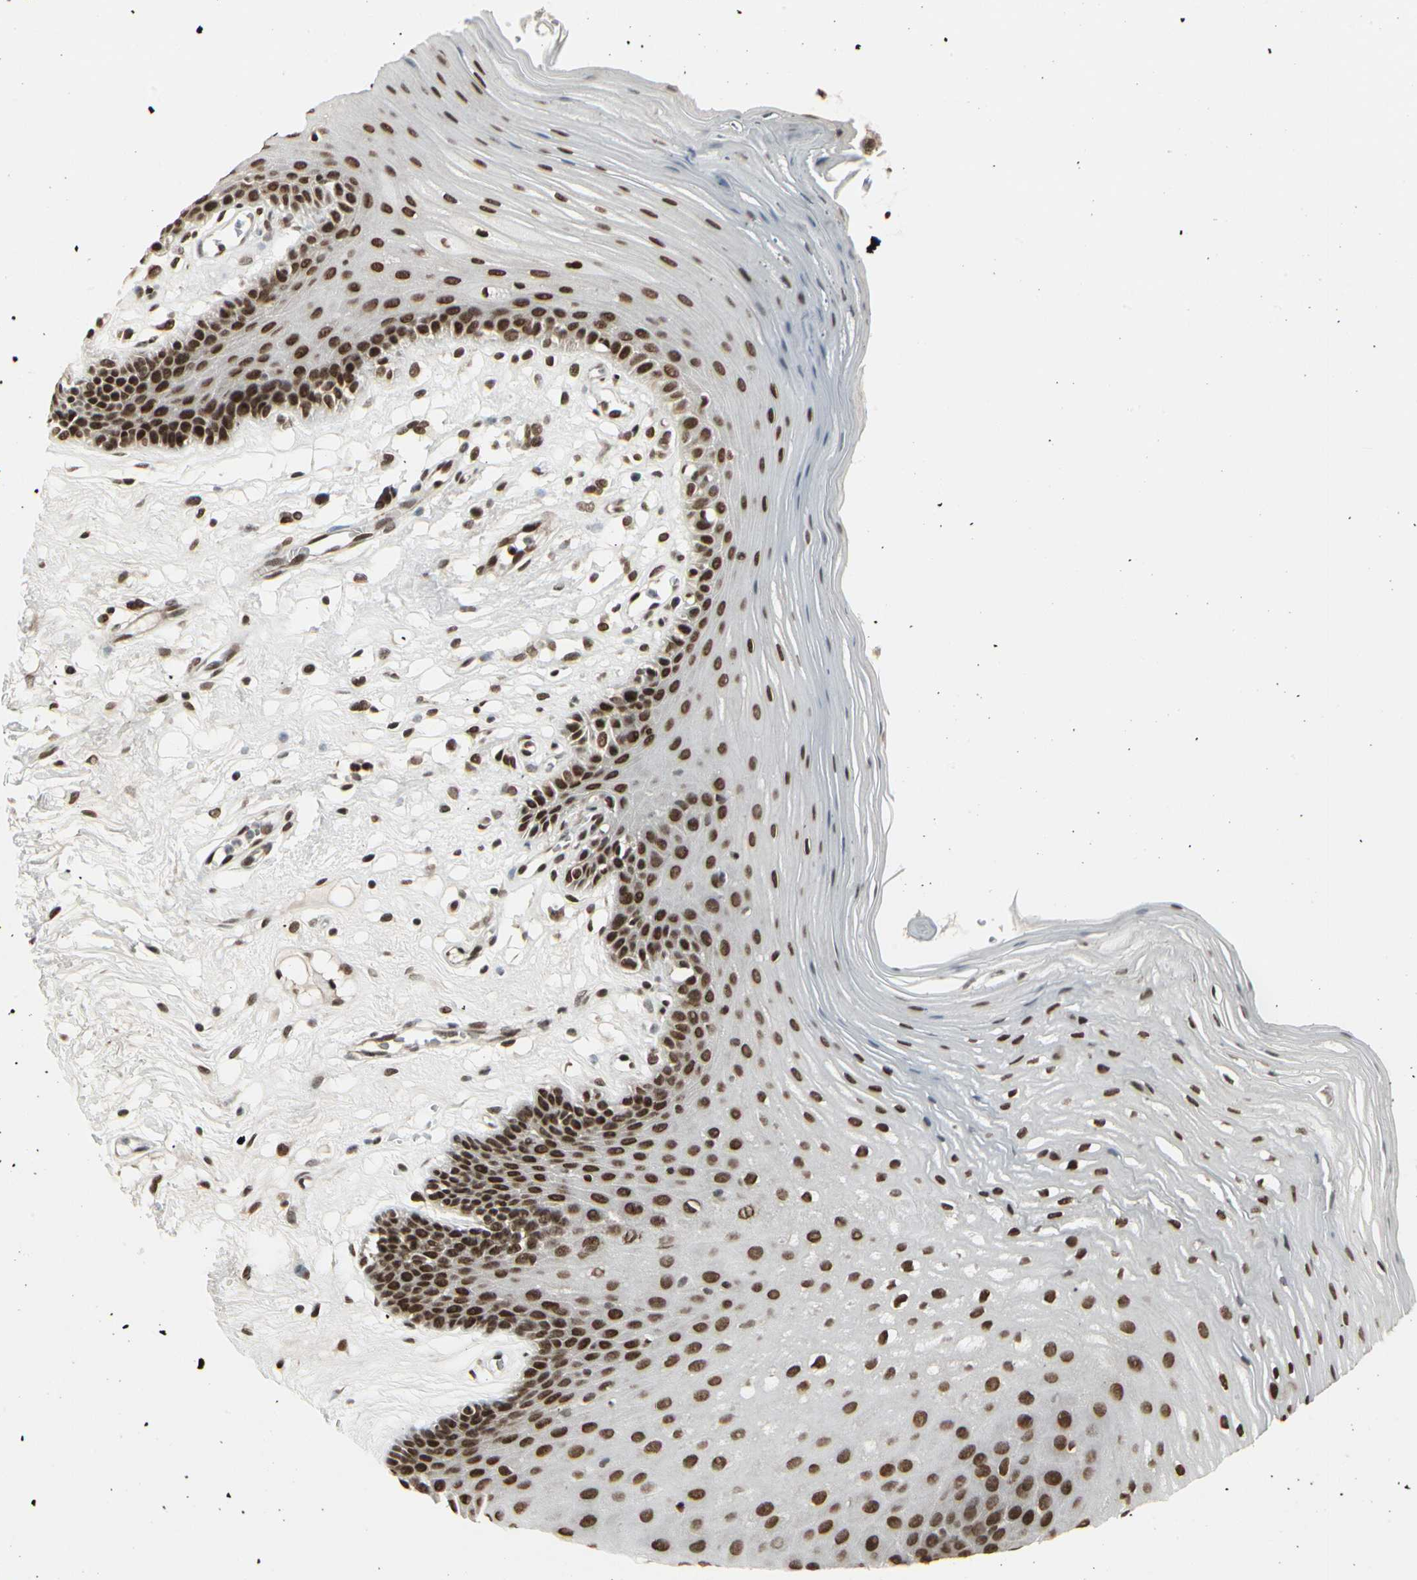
{"staining": {"intensity": "strong", "quantity": ">75%", "location": "nuclear"}, "tissue": "oral mucosa", "cell_type": "Squamous epithelial cells", "image_type": "normal", "snomed": [{"axis": "morphology", "description": "Normal tissue, NOS"}, {"axis": "morphology", "description": "Squamous cell carcinoma, NOS"}, {"axis": "topography", "description": "Skeletal muscle"}, {"axis": "topography", "description": "Oral tissue"}, {"axis": "topography", "description": "Head-Neck"}], "caption": "IHC image of benign human oral mucosa stained for a protein (brown), which demonstrates high levels of strong nuclear staining in approximately >75% of squamous epithelial cells.", "gene": "HMG20A", "patient": {"sex": "male", "age": 71}}